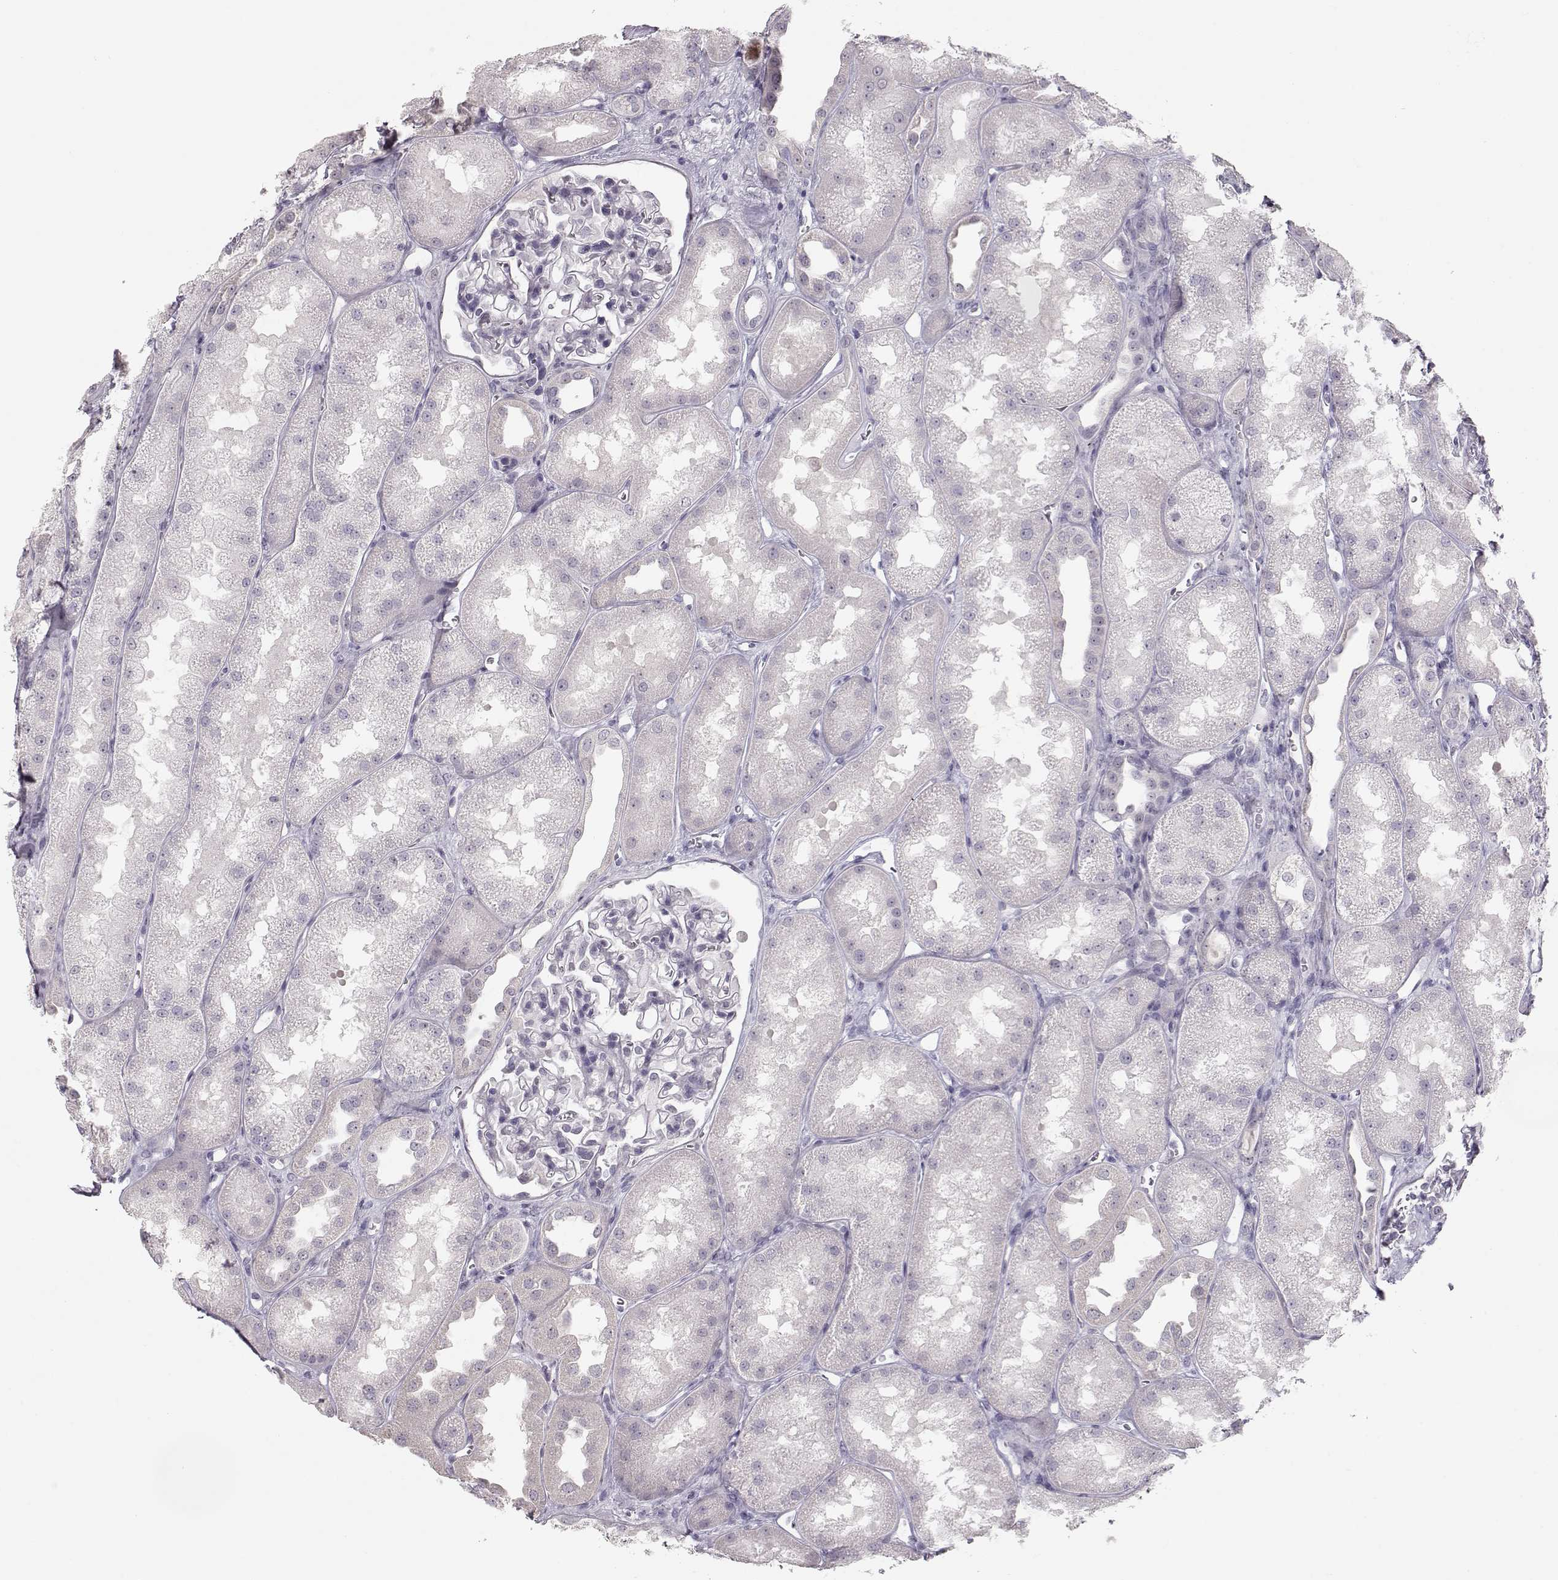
{"staining": {"intensity": "negative", "quantity": "none", "location": "none"}, "tissue": "kidney", "cell_type": "Cells in glomeruli", "image_type": "normal", "snomed": [{"axis": "morphology", "description": "Normal tissue, NOS"}, {"axis": "topography", "description": "Kidney"}], "caption": "A high-resolution micrograph shows immunohistochemistry (IHC) staining of benign kidney, which exhibits no significant staining in cells in glomeruli.", "gene": "FAM205A", "patient": {"sex": "male", "age": 61}}